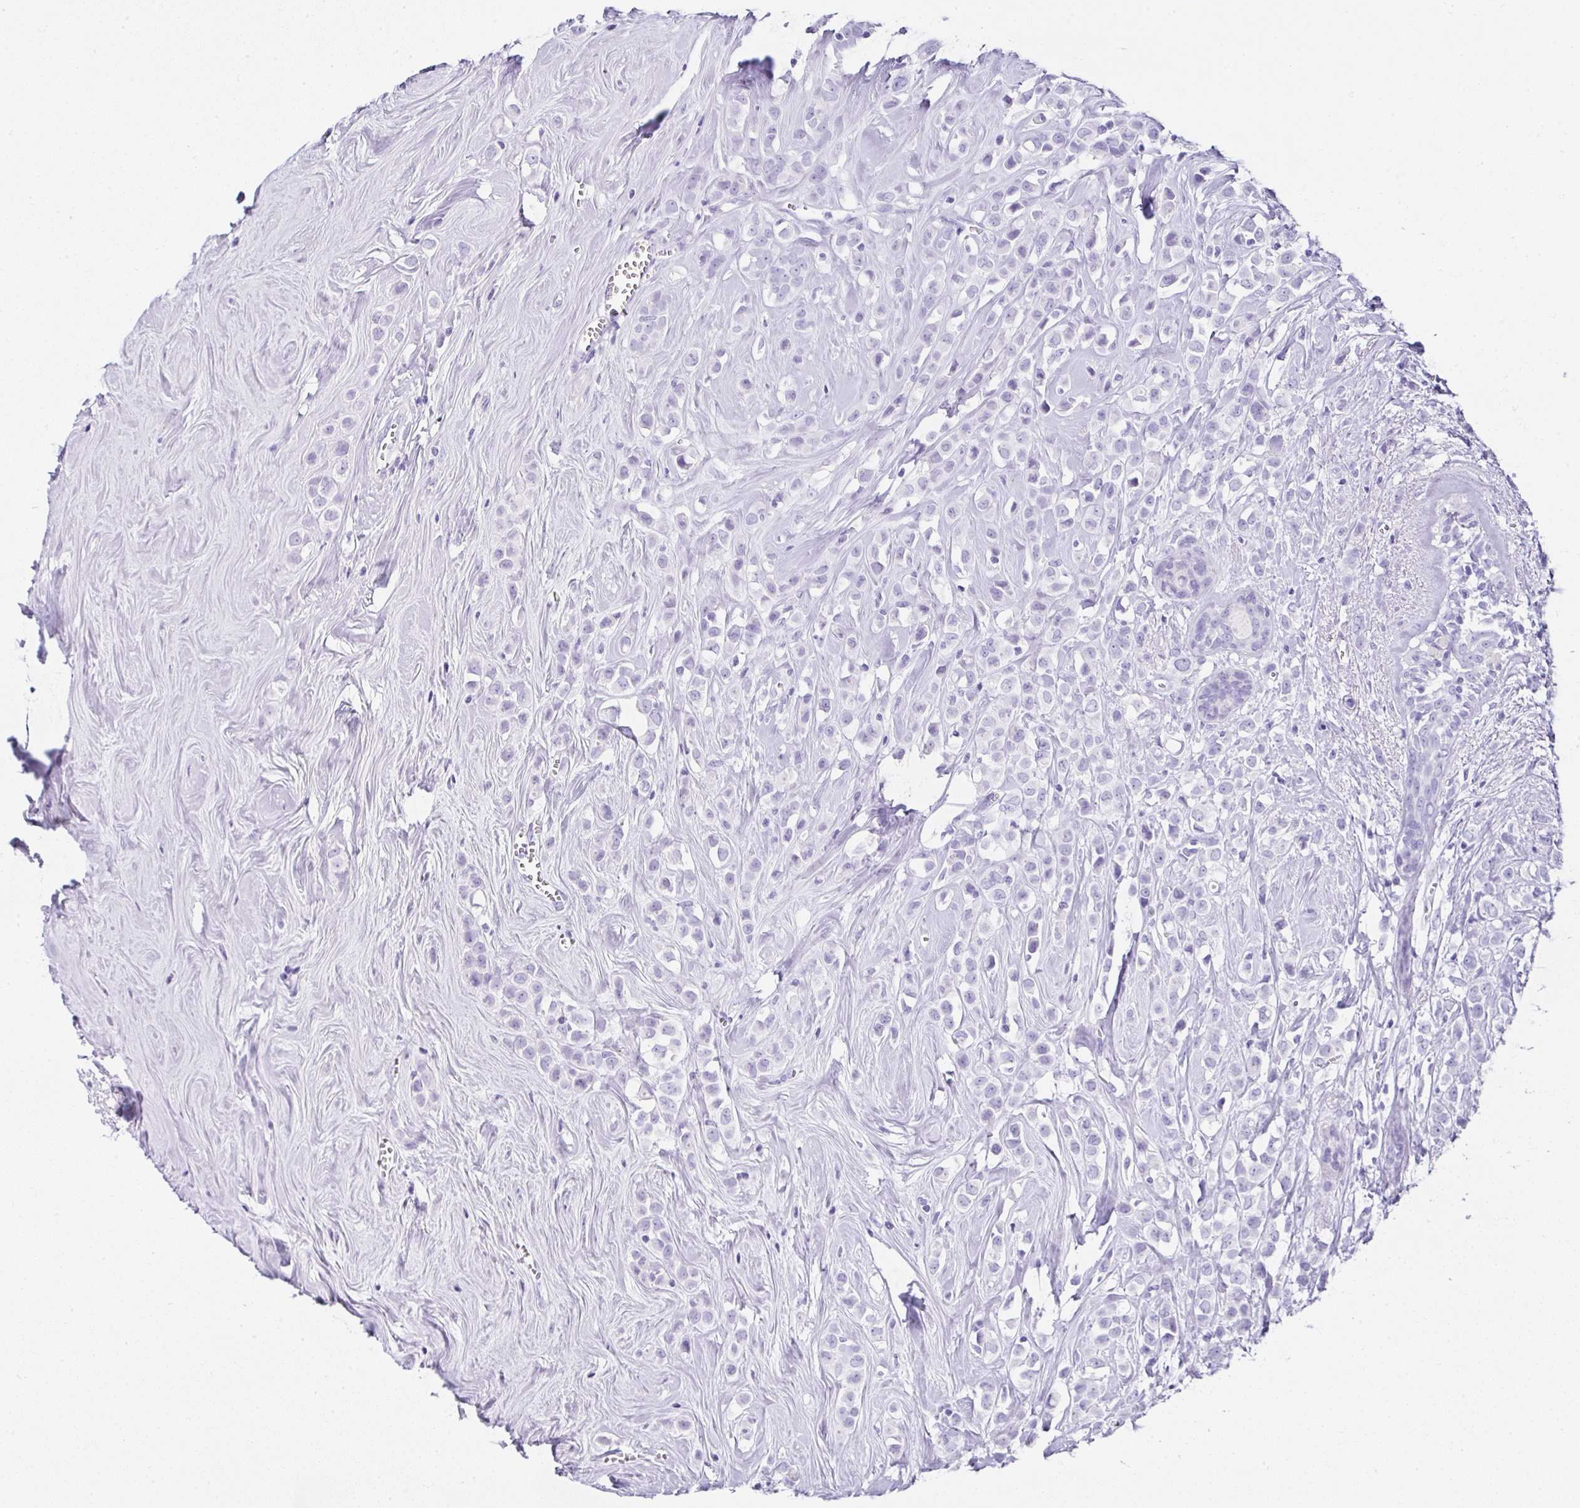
{"staining": {"intensity": "negative", "quantity": "none", "location": "none"}, "tissue": "breast cancer", "cell_type": "Tumor cells", "image_type": "cancer", "snomed": [{"axis": "morphology", "description": "Duct carcinoma"}, {"axis": "topography", "description": "Breast"}], "caption": "The histopathology image reveals no staining of tumor cells in breast cancer (intraductal carcinoma).", "gene": "SERPINB3", "patient": {"sex": "female", "age": 80}}